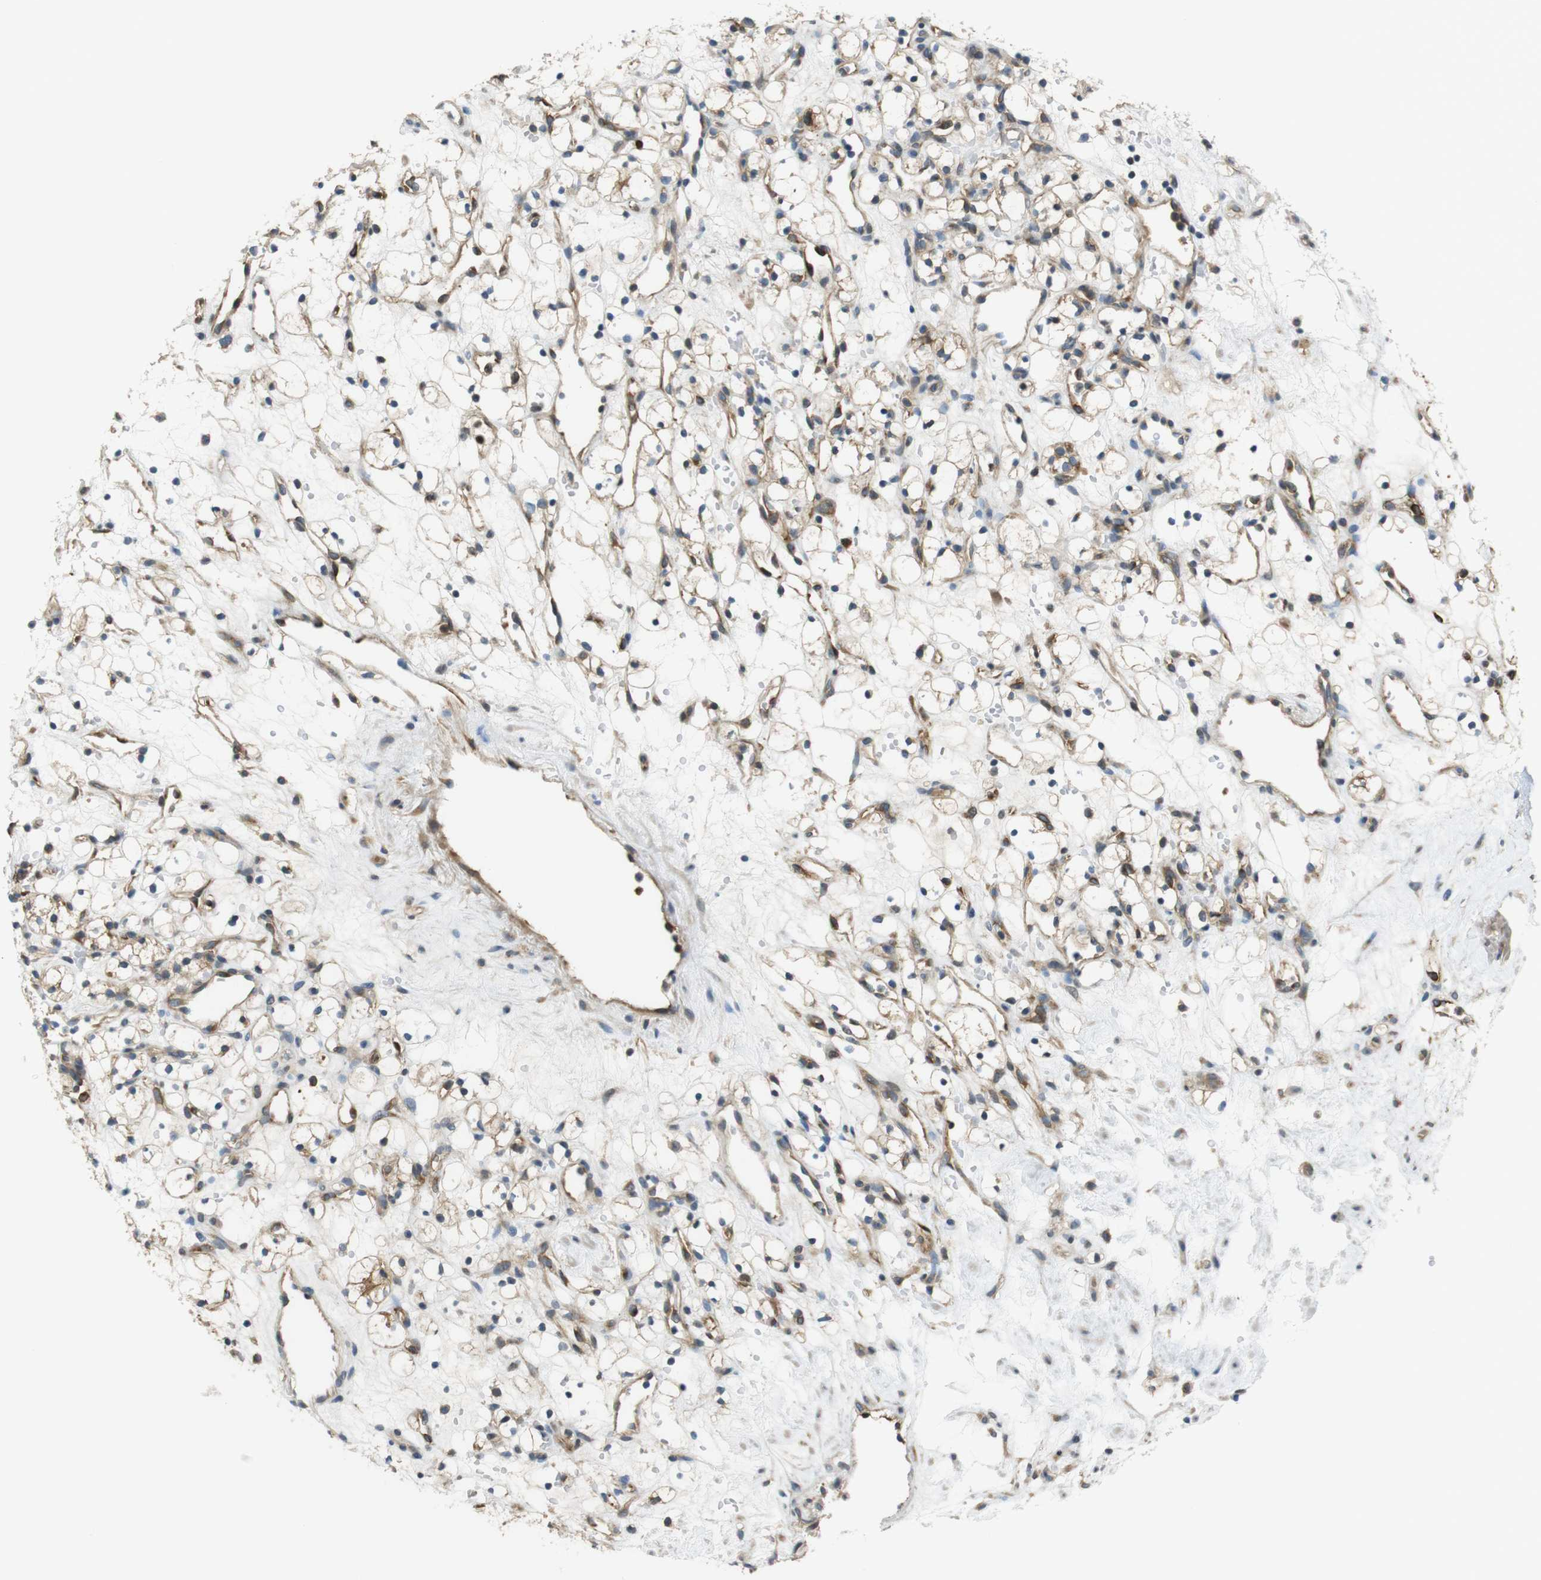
{"staining": {"intensity": "moderate", "quantity": "25%-75%", "location": "cytoplasmic/membranous"}, "tissue": "renal cancer", "cell_type": "Tumor cells", "image_type": "cancer", "snomed": [{"axis": "morphology", "description": "Adenocarcinoma, NOS"}, {"axis": "topography", "description": "Kidney"}], "caption": "DAB (3,3'-diaminobenzidine) immunohistochemical staining of human adenocarcinoma (renal) displays moderate cytoplasmic/membranous protein staining in about 25%-75% of tumor cells.", "gene": "PCDH10", "patient": {"sex": "female", "age": 60}}